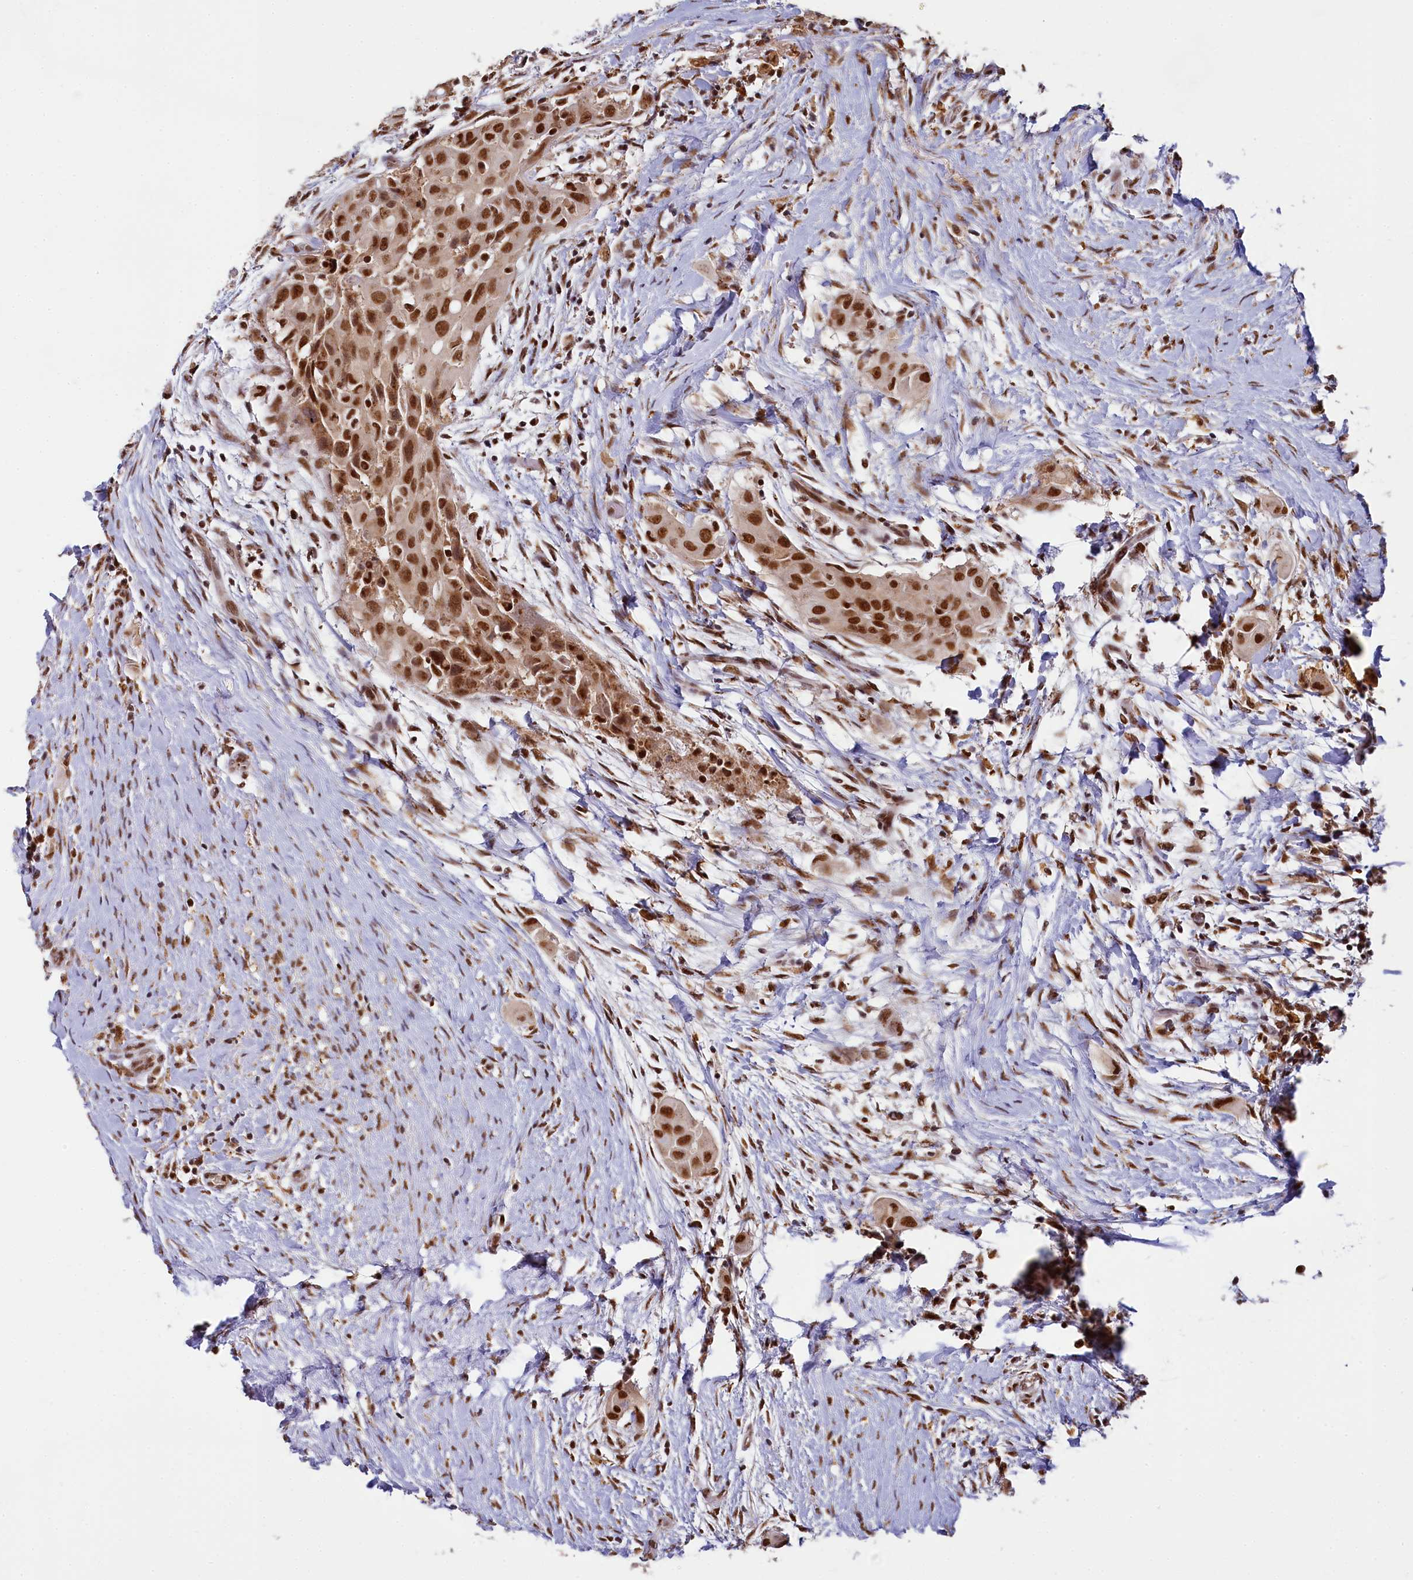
{"staining": {"intensity": "moderate", "quantity": ">75%", "location": "nuclear"}, "tissue": "thyroid cancer", "cell_type": "Tumor cells", "image_type": "cancer", "snomed": [{"axis": "morphology", "description": "Papillary adenocarcinoma, NOS"}, {"axis": "topography", "description": "Thyroid gland"}], "caption": "DAB (3,3'-diaminobenzidine) immunohistochemical staining of thyroid cancer (papillary adenocarcinoma) exhibits moderate nuclear protein positivity in about >75% of tumor cells.", "gene": "PPHLN1", "patient": {"sex": "female", "age": 59}}